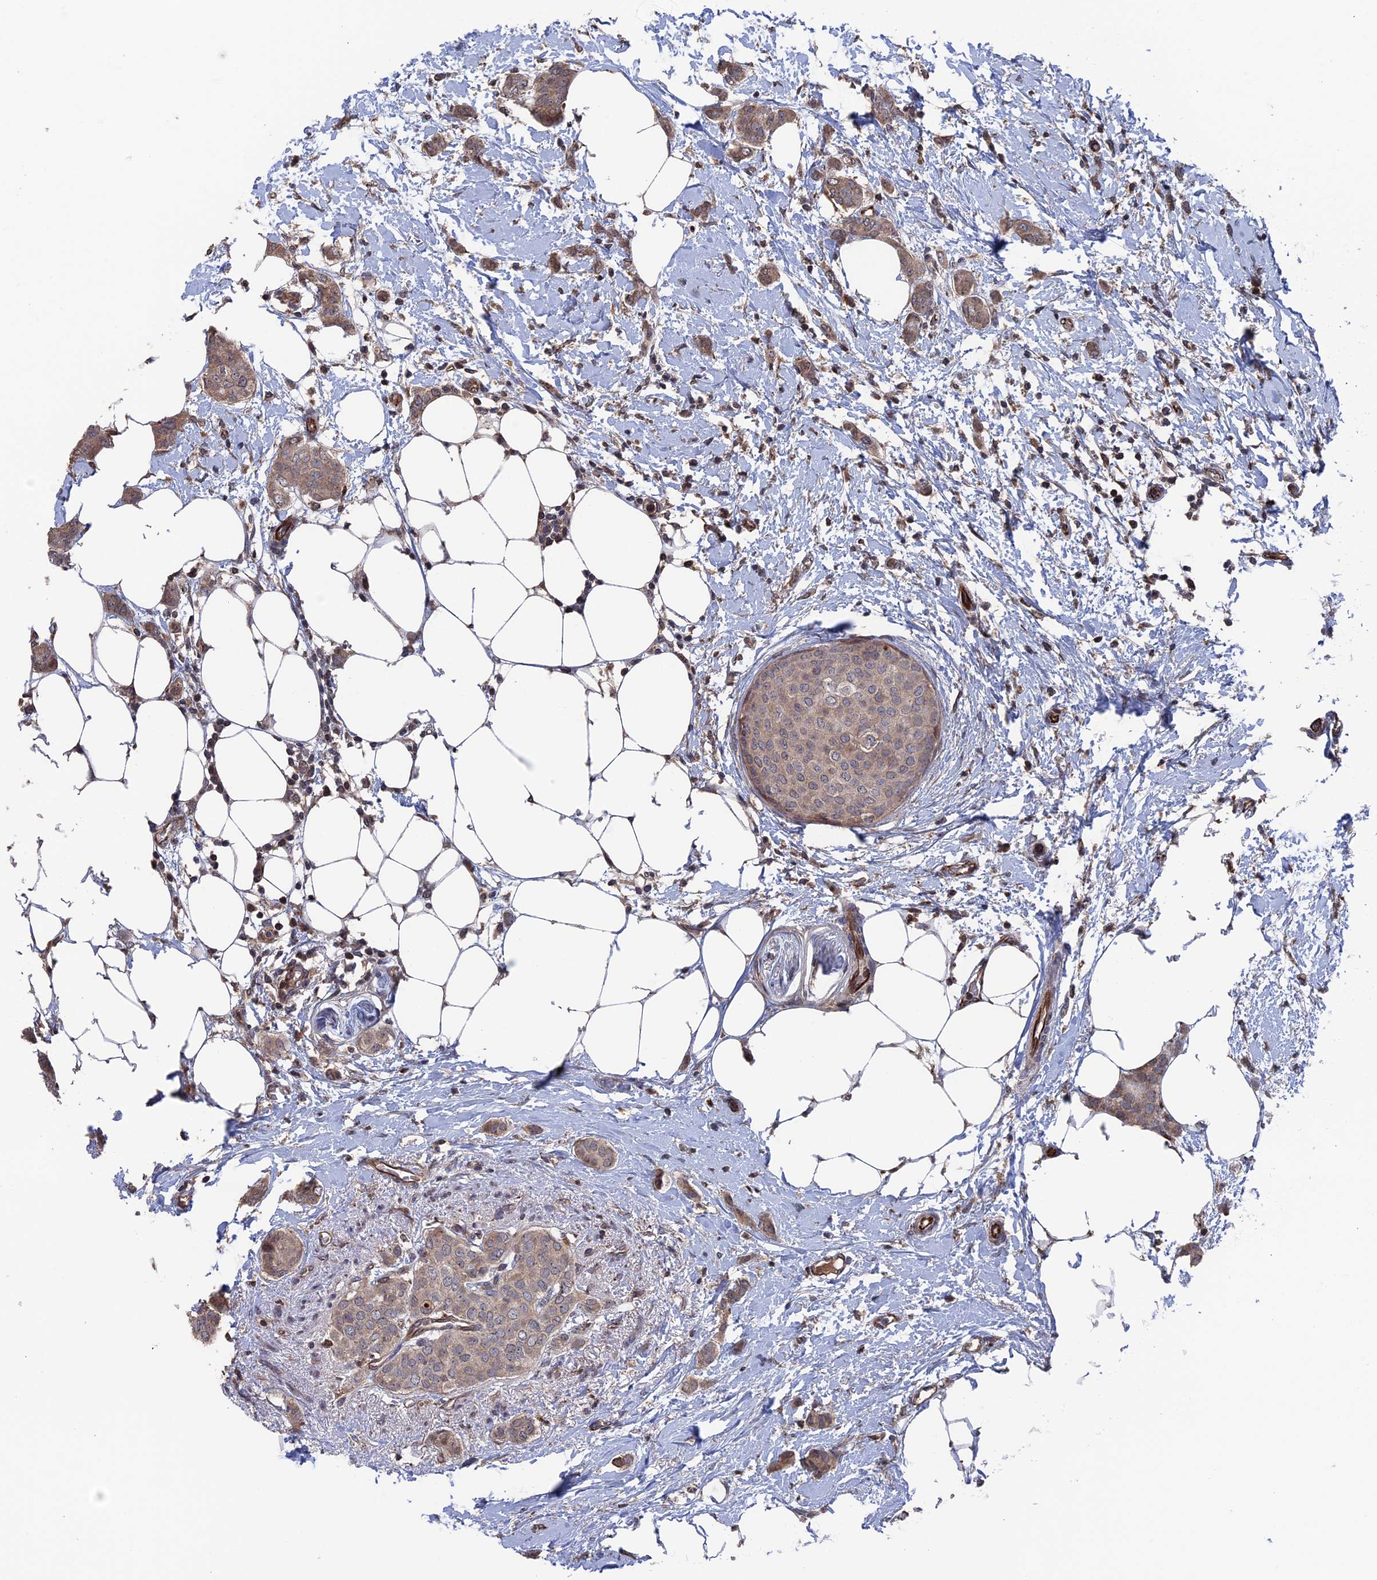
{"staining": {"intensity": "weak", "quantity": ">75%", "location": "cytoplasmic/membranous"}, "tissue": "breast cancer", "cell_type": "Tumor cells", "image_type": "cancer", "snomed": [{"axis": "morphology", "description": "Duct carcinoma"}, {"axis": "topography", "description": "Breast"}], "caption": "Immunohistochemistry histopathology image of neoplastic tissue: breast invasive ductal carcinoma stained using immunohistochemistry (IHC) demonstrates low levels of weak protein expression localized specifically in the cytoplasmic/membranous of tumor cells, appearing as a cytoplasmic/membranous brown color.", "gene": "PLA2G15", "patient": {"sex": "female", "age": 72}}